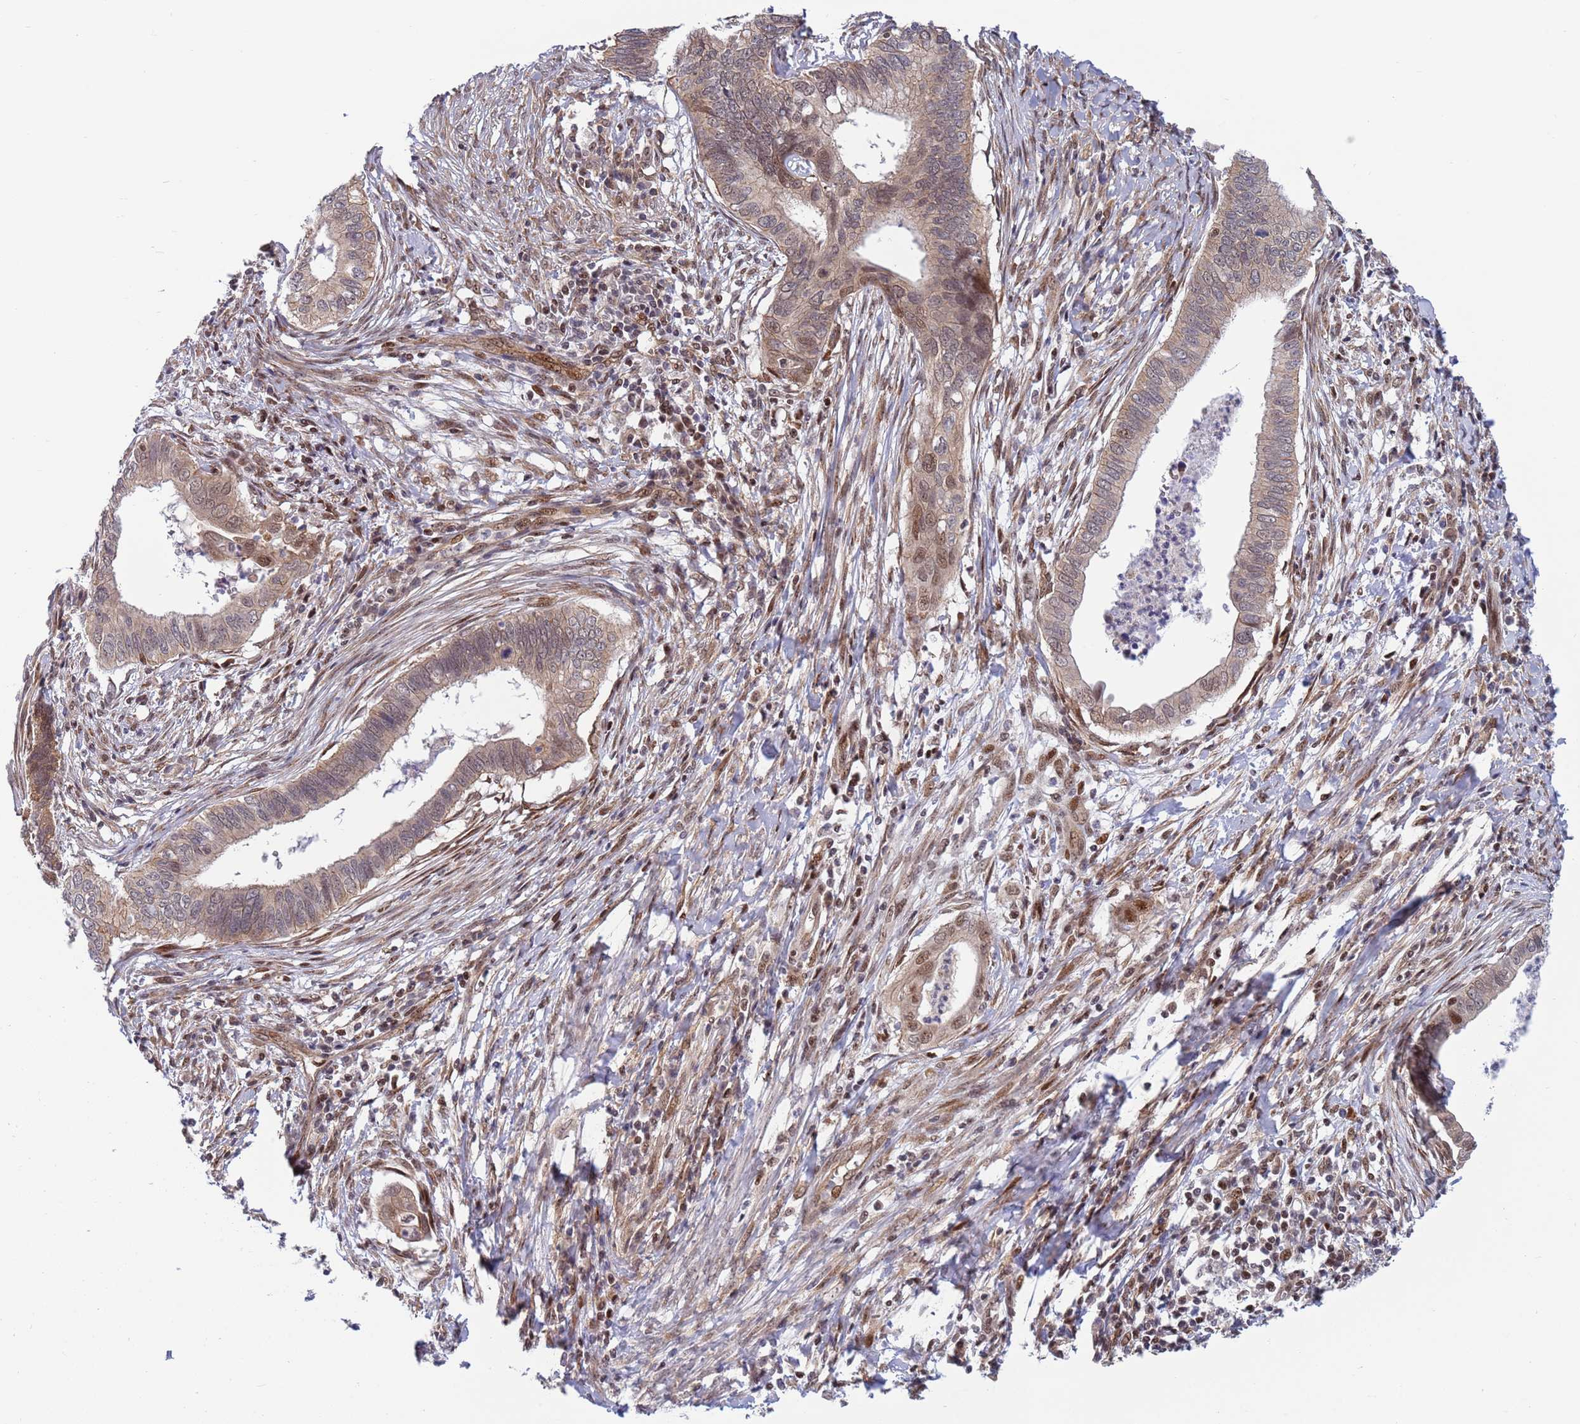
{"staining": {"intensity": "weak", "quantity": ">75%", "location": "cytoplasmic/membranous,nuclear"}, "tissue": "cervical cancer", "cell_type": "Tumor cells", "image_type": "cancer", "snomed": [{"axis": "morphology", "description": "Adenocarcinoma, NOS"}, {"axis": "topography", "description": "Cervix"}], "caption": "Weak cytoplasmic/membranous and nuclear staining for a protein is identified in approximately >75% of tumor cells of cervical adenocarcinoma using IHC.", "gene": "TBX10", "patient": {"sex": "female", "age": 42}}